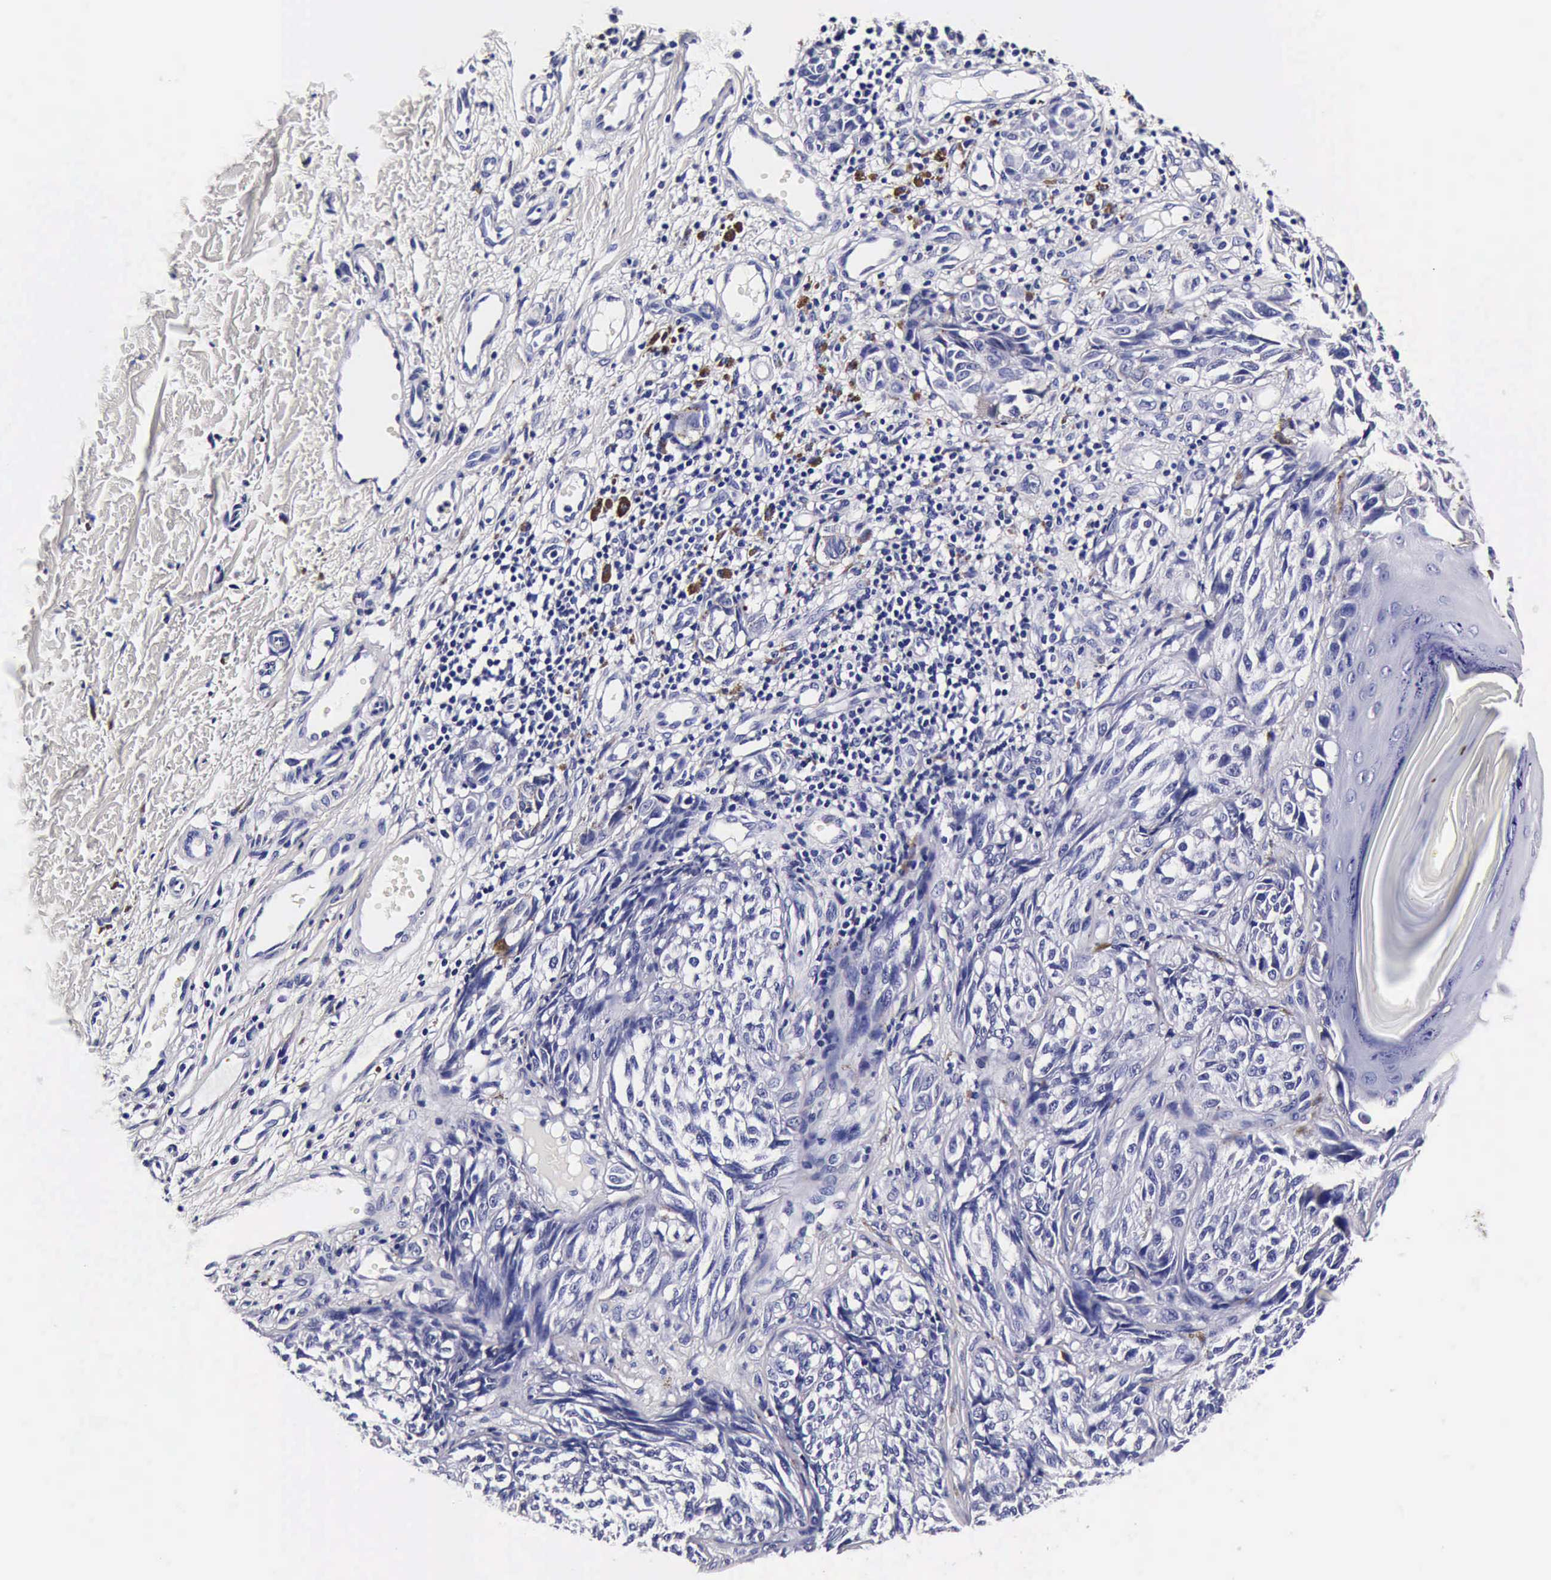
{"staining": {"intensity": "negative", "quantity": "none", "location": "none"}, "tissue": "melanoma", "cell_type": "Tumor cells", "image_type": "cancer", "snomed": [{"axis": "morphology", "description": "Malignant melanoma, NOS"}, {"axis": "topography", "description": "Skin"}], "caption": "Immunohistochemical staining of malignant melanoma reveals no significant staining in tumor cells. (Immunohistochemistry, brightfield microscopy, high magnification).", "gene": "IAPP", "patient": {"sex": "male", "age": 67}}